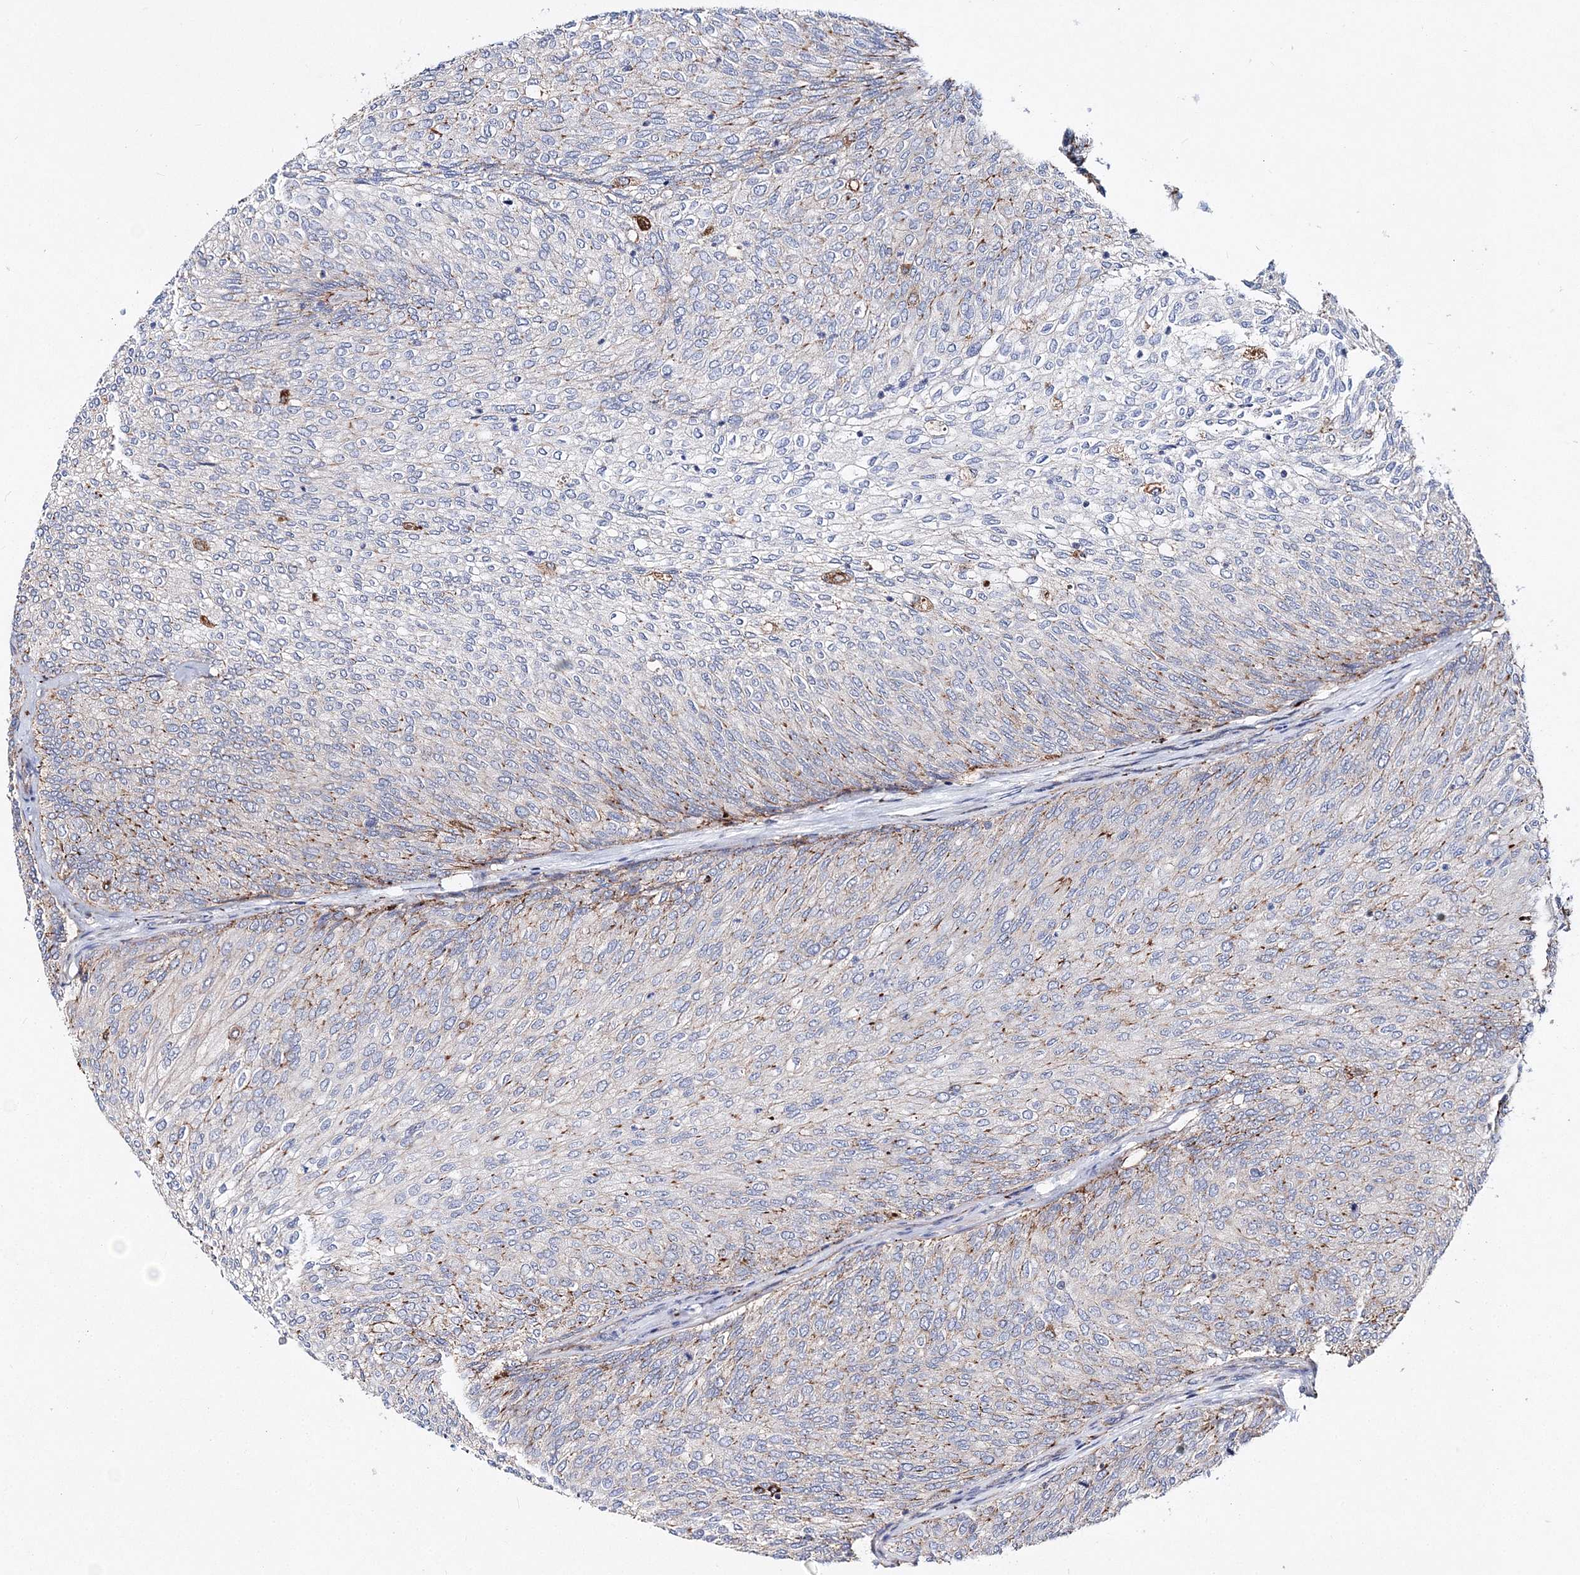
{"staining": {"intensity": "moderate", "quantity": "<25%", "location": "cytoplasmic/membranous"}, "tissue": "urothelial cancer", "cell_type": "Tumor cells", "image_type": "cancer", "snomed": [{"axis": "morphology", "description": "Urothelial carcinoma, Low grade"}, {"axis": "topography", "description": "Urinary bladder"}], "caption": "Immunohistochemistry (IHC) of low-grade urothelial carcinoma reveals low levels of moderate cytoplasmic/membranous staining in about <25% of tumor cells. (DAB (3,3'-diaminobenzidine) IHC, brown staining for protein, blue staining for nuclei).", "gene": "C3orf38", "patient": {"sex": "female", "age": 79}}